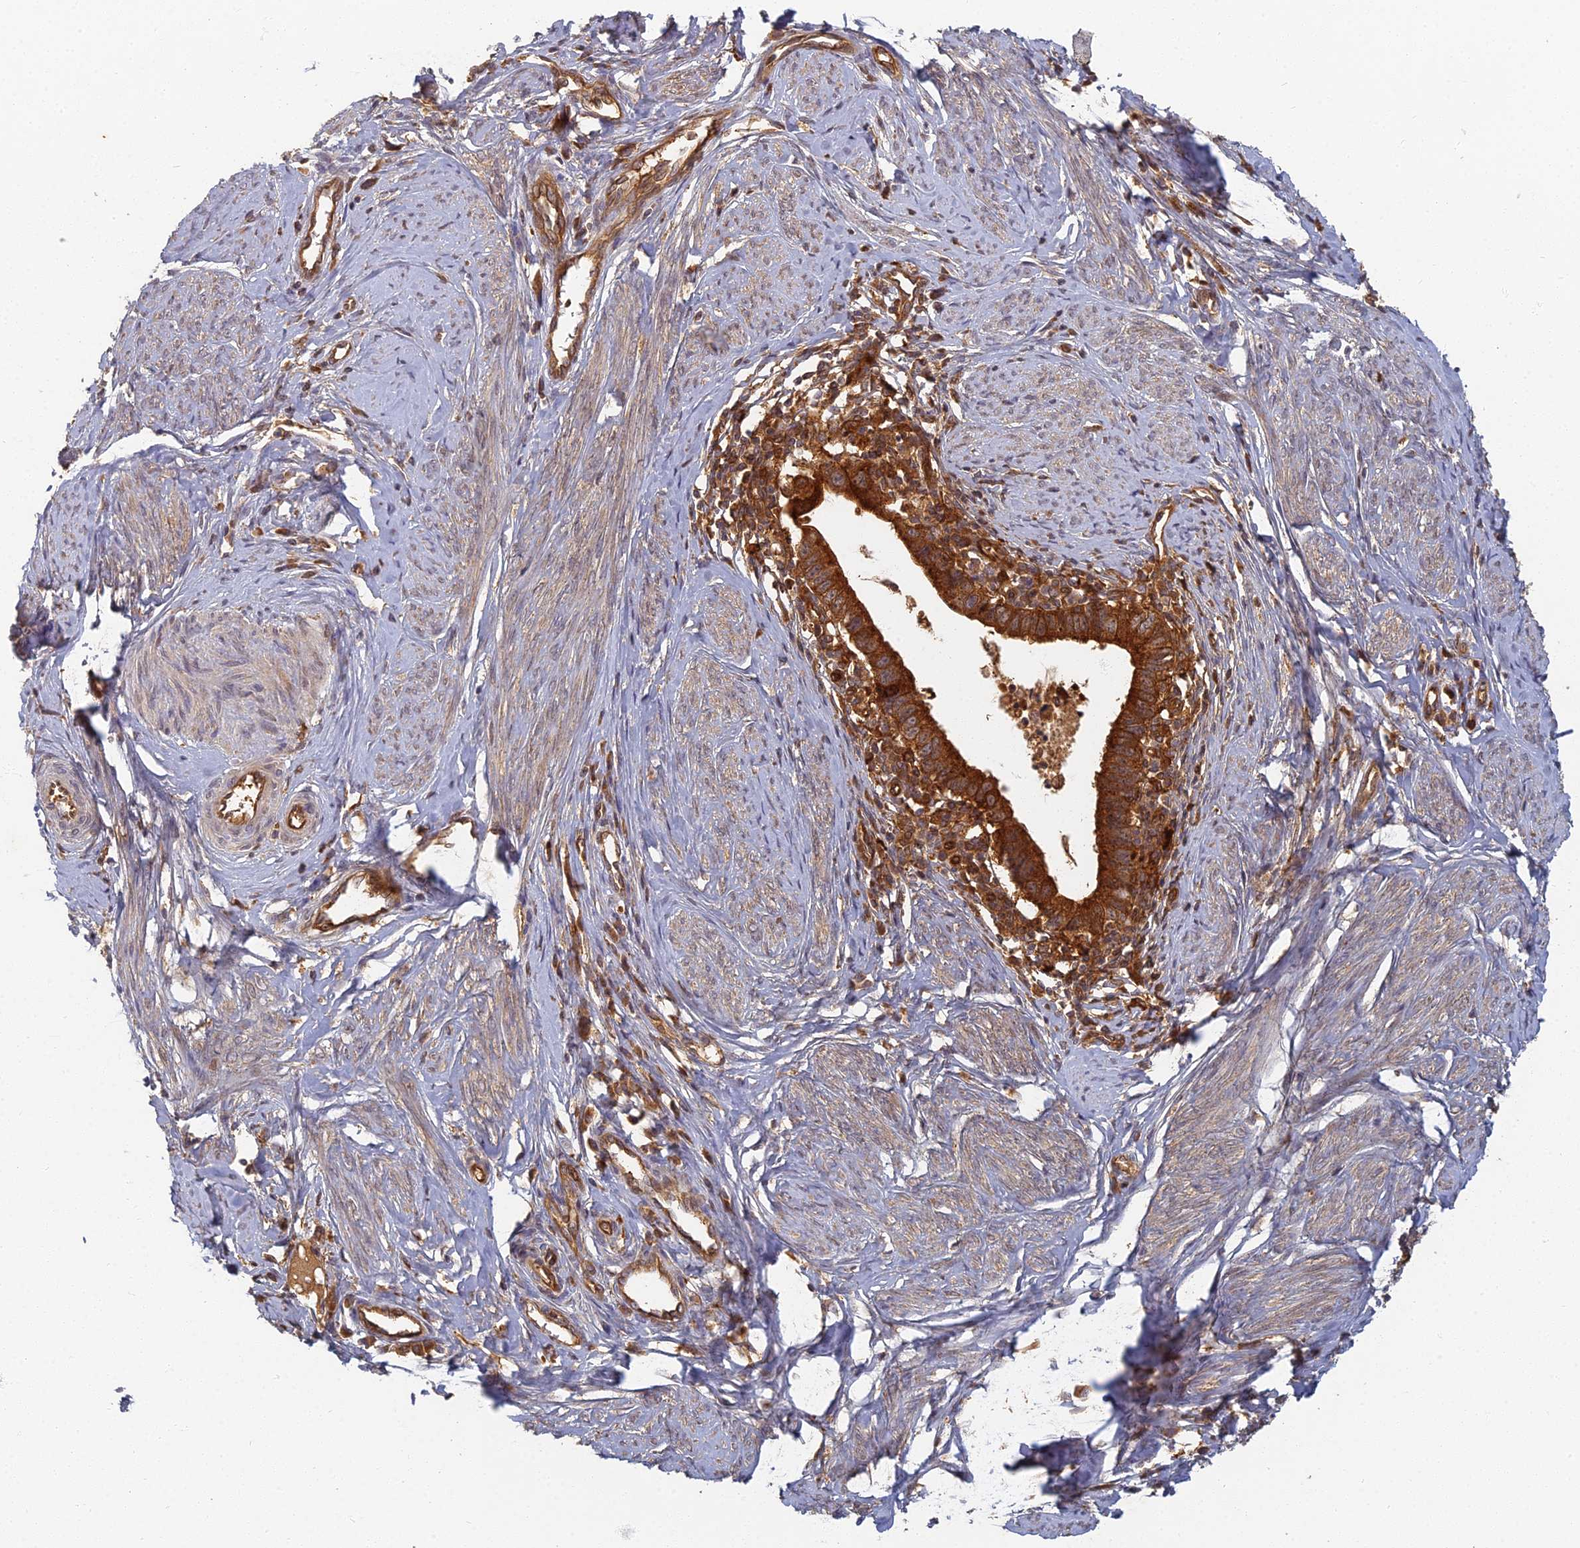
{"staining": {"intensity": "strong", "quantity": ">75%", "location": "cytoplasmic/membranous"}, "tissue": "cervical cancer", "cell_type": "Tumor cells", "image_type": "cancer", "snomed": [{"axis": "morphology", "description": "Adenocarcinoma, NOS"}, {"axis": "topography", "description": "Cervix"}], "caption": "Immunohistochemistry (IHC) photomicrograph of cervical cancer stained for a protein (brown), which displays high levels of strong cytoplasmic/membranous staining in about >75% of tumor cells.", "gene": "INO80D", "patient": {"sex": "female", "age": 36}}